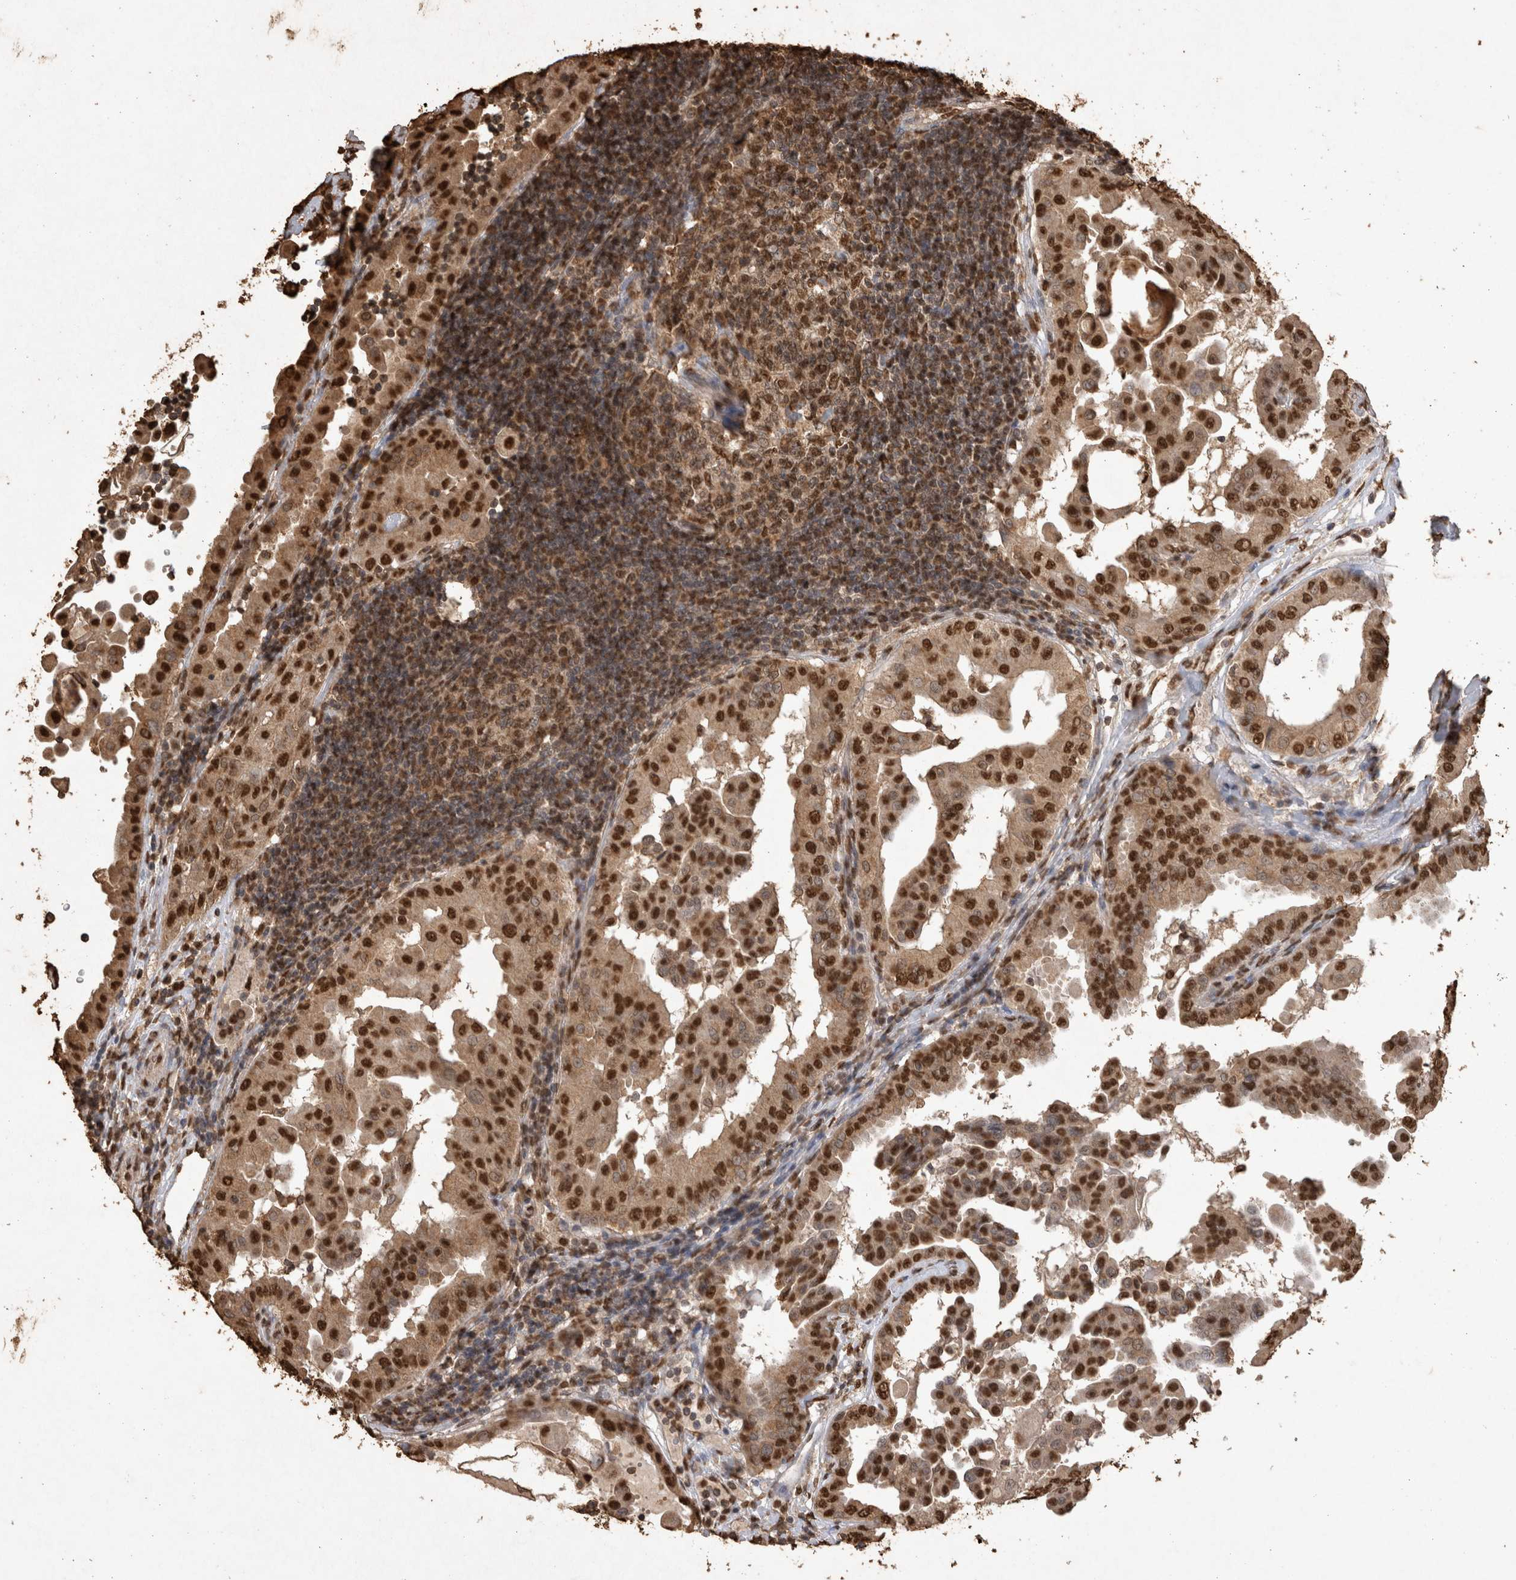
{"staining": {"intensity": "strong", "quantity": ">75%", "location": "cytoplasmic/membranous,nuclear"}, "tissue": "thyroid cancer", "cell_type": "Tumor cells", "image_type": "cancer", "snomed": [{"axis": "morphology", "description": "Papillary adenocarcinoma, NOS"}, {"axis": "topography", "description": "Thyroid gland"}], "caption": "Tumor cells exhibit high levels of strong cytoplasmic/membranous and nuclear expression in approximately >75% of cells in thyroid cancer (papillary adenocarcinoma).", "gene": "OAS2", "patient": {"sex": "male", "age": 33}}